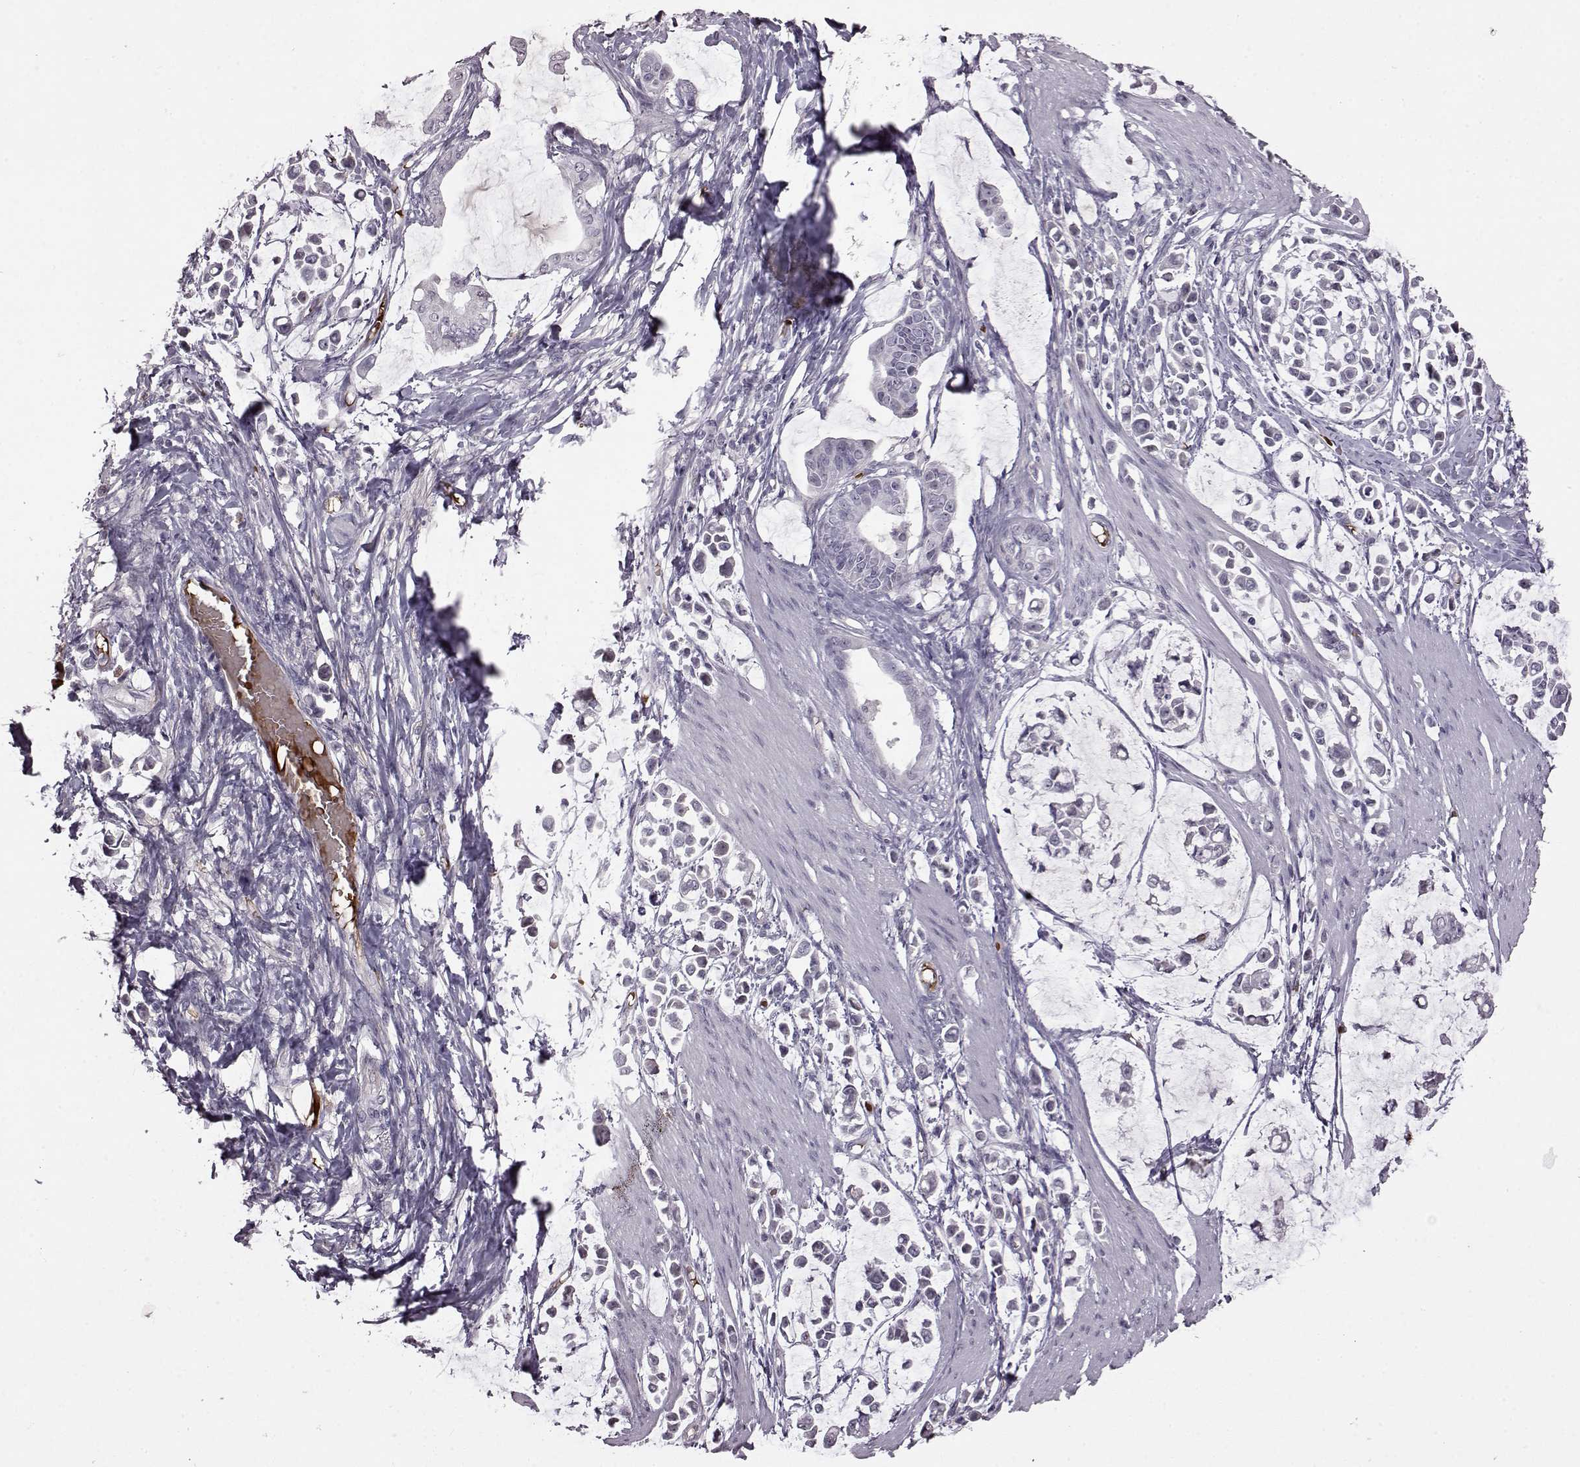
{"staining": {"intensity": "negative", "quantity": "none", "location": "none"}, "tissue": "stomach cancer", "cell_type": "Tumor cells", "image_type": "cancer", "snomed": [{"axis": "morphology", "description": "Adenocarcinoma, NOS"}, {"axis": "topography", "description": "Stomach"}], "caption": "The micrograph shows no significant positivity in tumor cells of stomach cancer. Brightfield microscopy of immunohistochemistry stained with DAB (brown) and hematoxylin (blue), captured at high magnification.", "gene": "PROP1", "patient": {"sex": "male", "age": 82}}